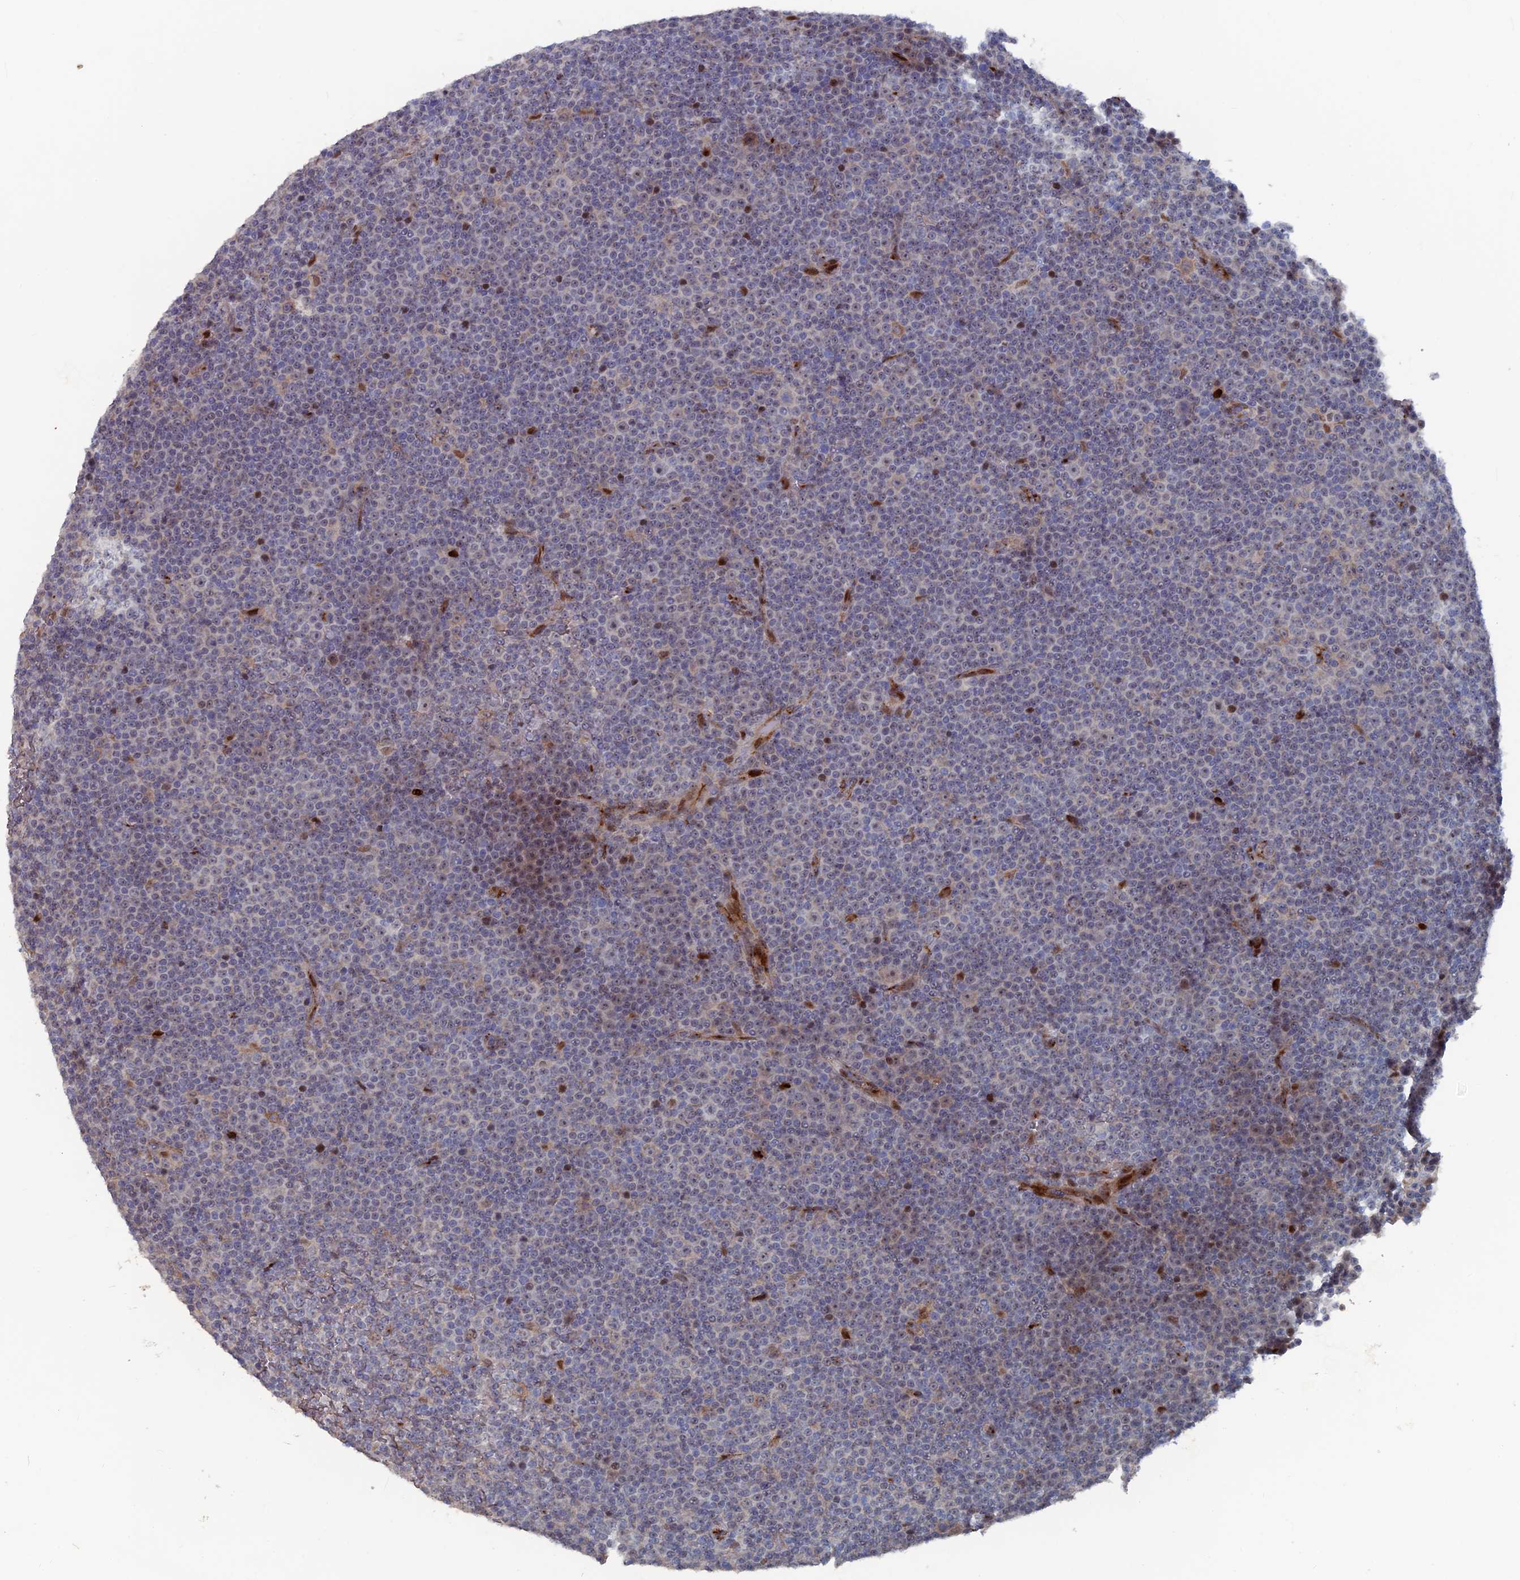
{"staining": {"intensity": "negative", "quantity": "none", "location": "none"}, "tissue": "lymphoma", "cell_type": "Tumor cells", "image_type": "cancer", "snomed": [{"axis": "morphology", "description": "Malignant lymphoma, non-Hodgkin's type, Low grade"}, {"axis": "topography", "description": "Lymph node"}], "caption": "The IHC image has no significant positivity in tumor cells of lymphoma tissue.", "gene": "SH3D21", "patient": {"sex": "female", "age": 67}}